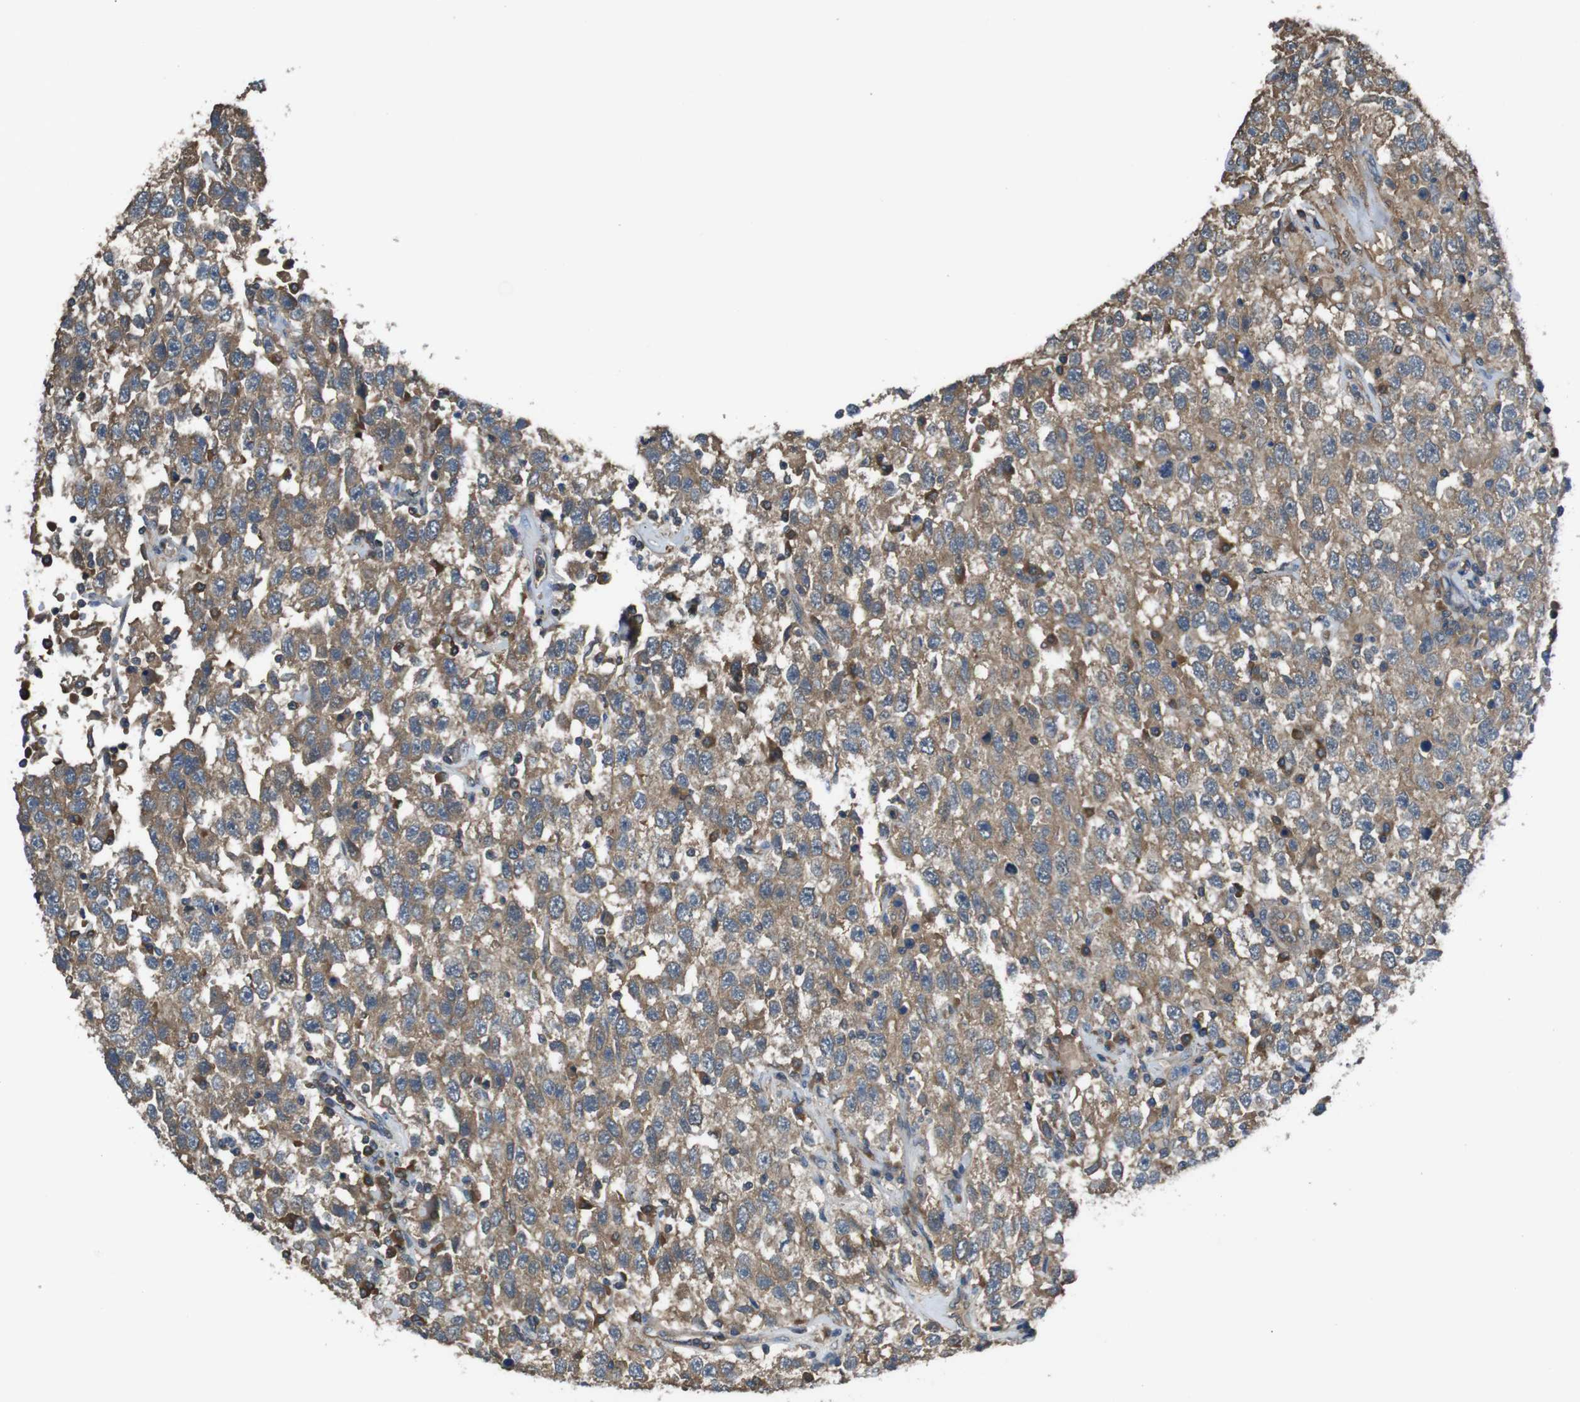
{"staining": {"intensity": "moderate", "quantity": ">75%", "location": "cytoplasmic/membranous"}, "tissue": "testis cancer", "cell_type": "Tumor cells", "image_type": "cancer", "snomed": [{"axis": "morphology", "description": "Seminoma, NOS"}, {"axis": "topography", "description": "Testis"}], "caption": "Immunohistochemical staining of testis seminoma displays medium levels of moderate cytoplasmic/membranous protein staining in approximately >75% of tumor cells.", "gene": "FUT2", "patient": {"sex": "male", "age": 41}}